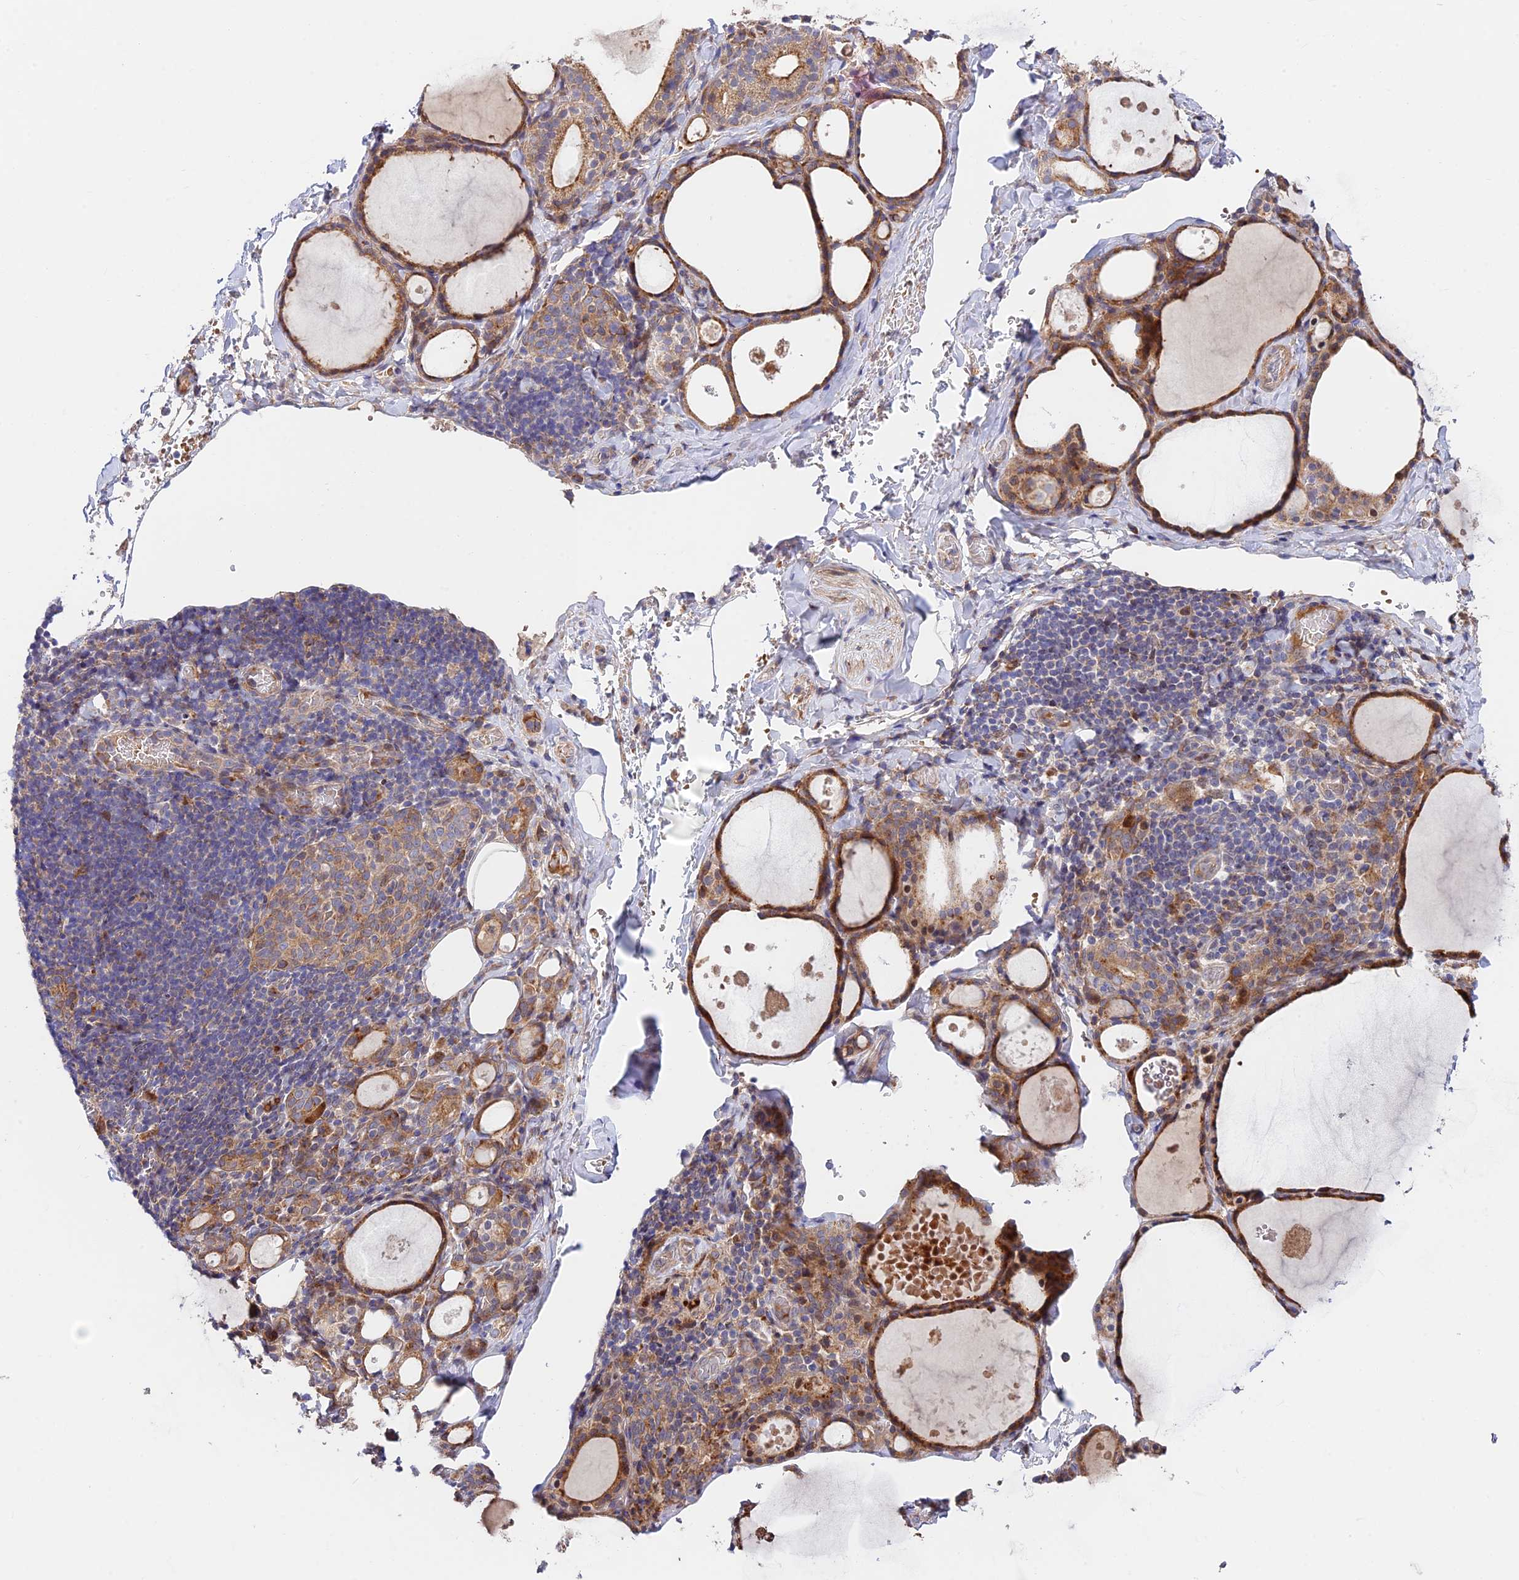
{"staining": {"intensity": "moderate", "quantity": ">75%", "location": "cytoplasmic/membranous"}, "tissue": "thyroid gland", "cell_type": "Glandular cells", "image_type": "normal", "snomed": [{"axis": "morphology", "description": "Normal tissue, NOS"}, {"axis": "topography", "description": "Thyroid gland"}], "caption": "Brown immunohistochemical staining in unremarkable thyroid gland demonstrates moderate cytoplasmic/membranous expression in about >75% of glandular cells.", "gene": "FUOM", "patient": {"sex": "male", "age": 56}}